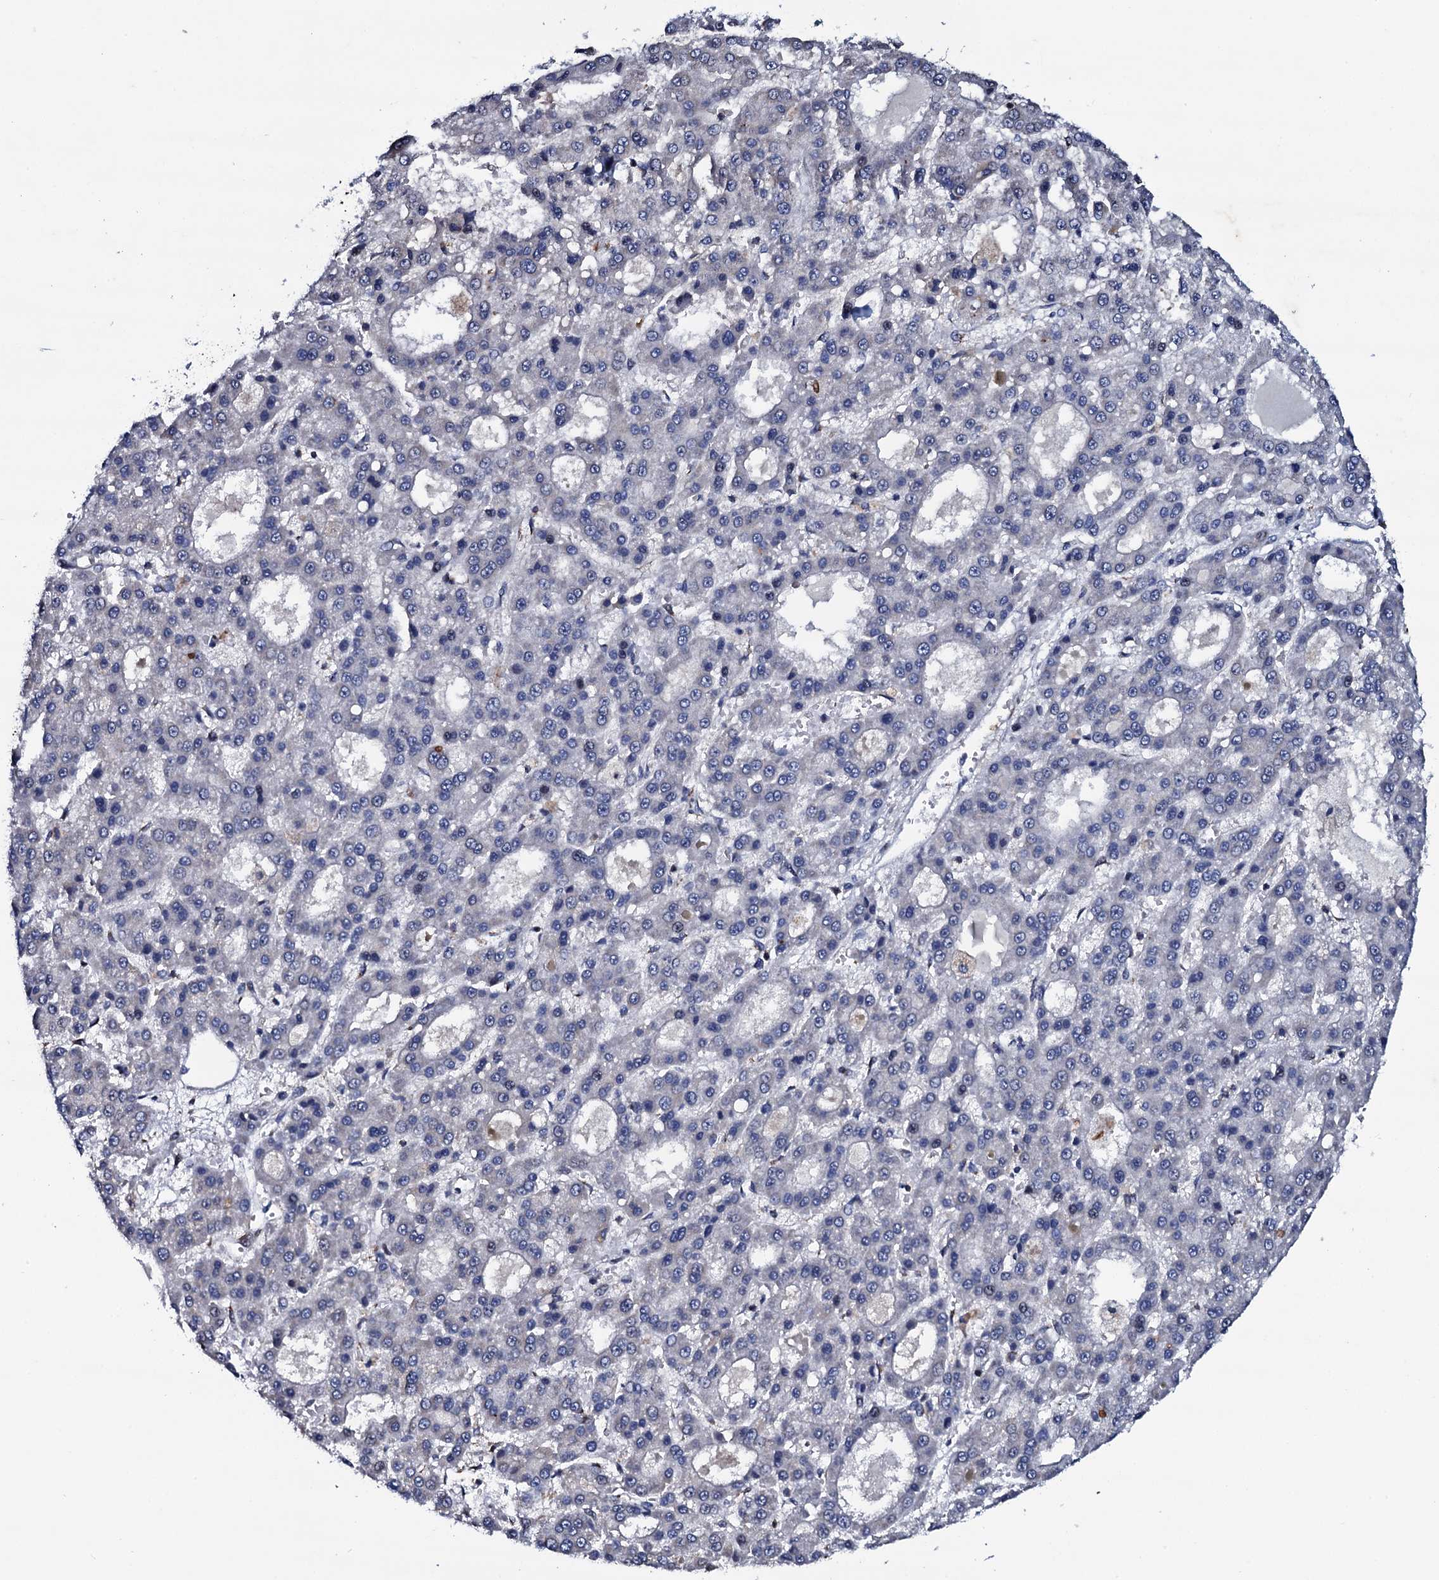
{"staining": {"intensity": "negative", "quantity": "none", "location": "none"}, "tissue": "liver cancer", "cell_type": "Tumor cells", "image_type": "cancer", "snomed": [{"axis": "morphology", "description": "Carcinoma, Hepatocellular, NOS"}, {"axis": "topography", "description": "Liver"}], "caption": "This is an immunohistochemistry (IHC) image of human hepatocellular carcinoma (liver). There is no positivity in tumor cells.", "gene": "PLET1", "patient": {"sex": "male", "age": 70}}